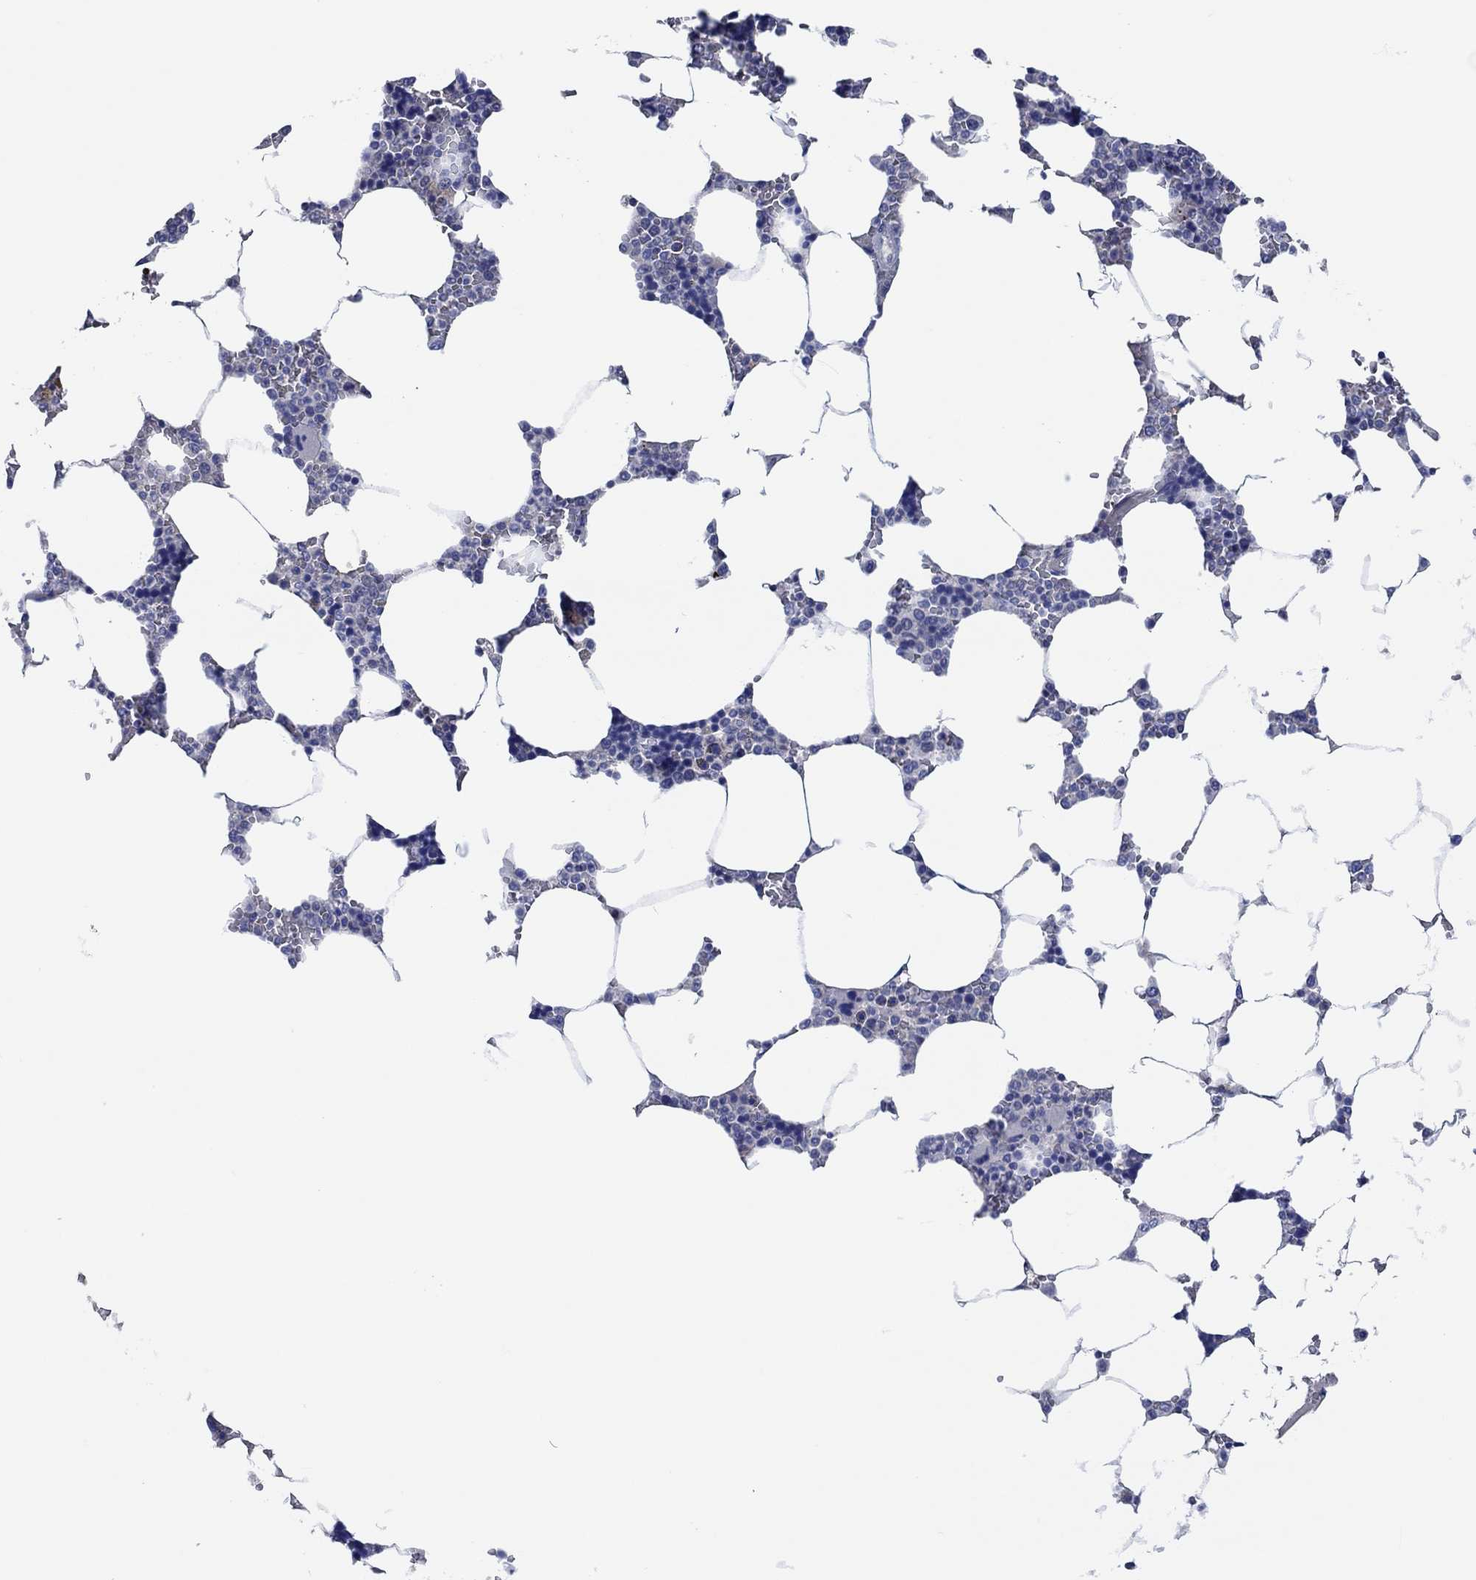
{"staining": {"intensity": "negative", "quantity": "none", "location": "none"}, "tissue": "bone marrow", "cell_type": "Hematopoietic cells", "image_type": "normal", "snomed": [{"axis": "morphology", "description": "Normal tissue, NOS"}, {"axis": "topography", "description": "Bone marrow"}], "caption": "Immunohistochemical staining of normal human bone marrow shows no significant expression in hematopoietic cells.", "gene": "PRRT3", "patient": {"sex": "male", "age": 63}}